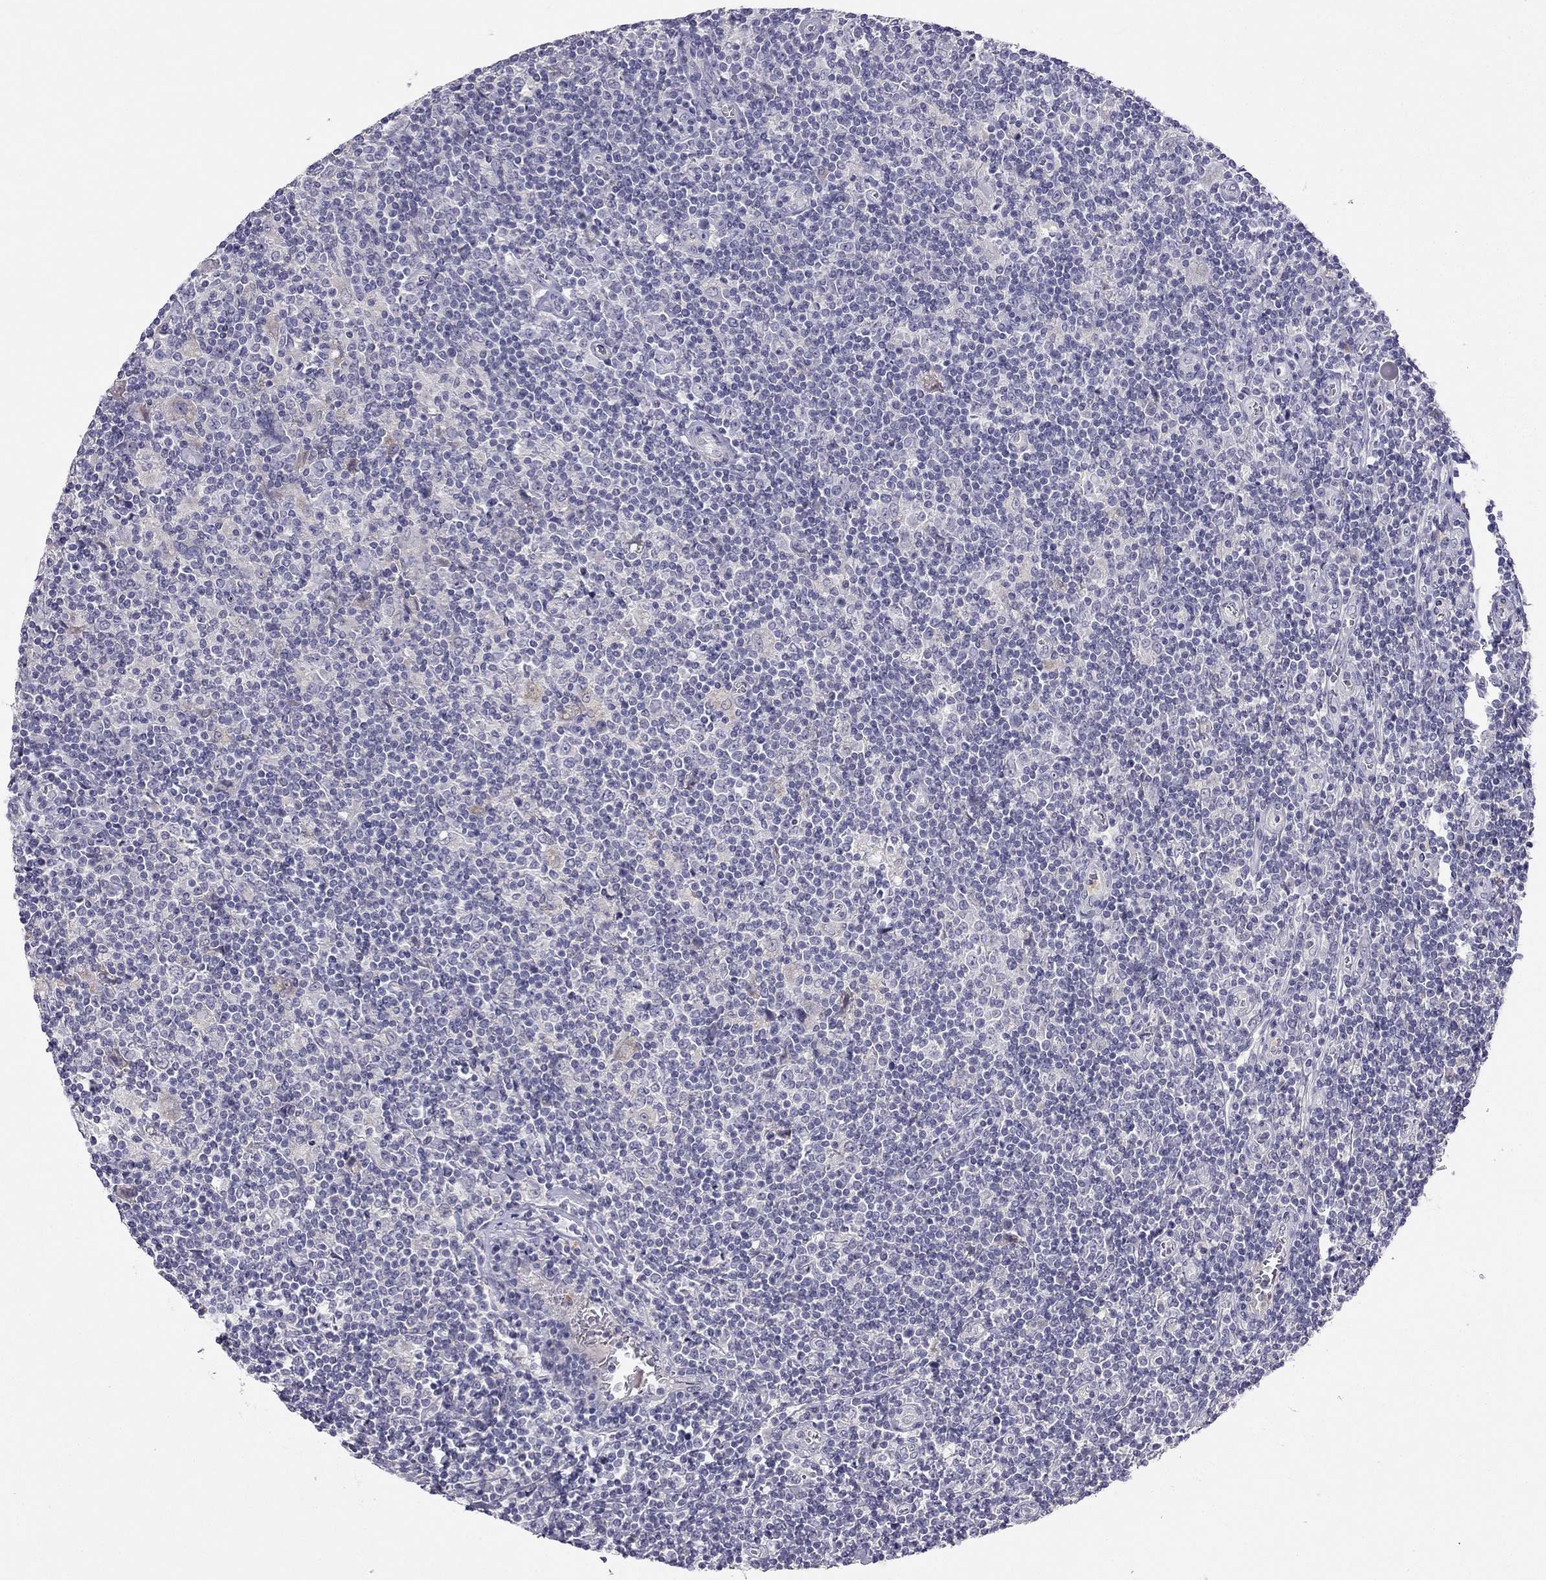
{"staining": {"intensity": "negative", "quantity": "none", "location": "none"}, "tissue": "lymphoma", "cell_type": "Tumor cells", "image_type": "cancer", "snomed": [{"axis": "morphology", "description": "Hodgkin's disease, NOS"}, {"axis": "topography", "description": "Lymph node"}], "caption": "The immunohistochemistry image has no significant positivity in tumor cells of lymphoma tissue.", "gene": "C16orf89", "patient": {"sex": "male", "age": 40}}